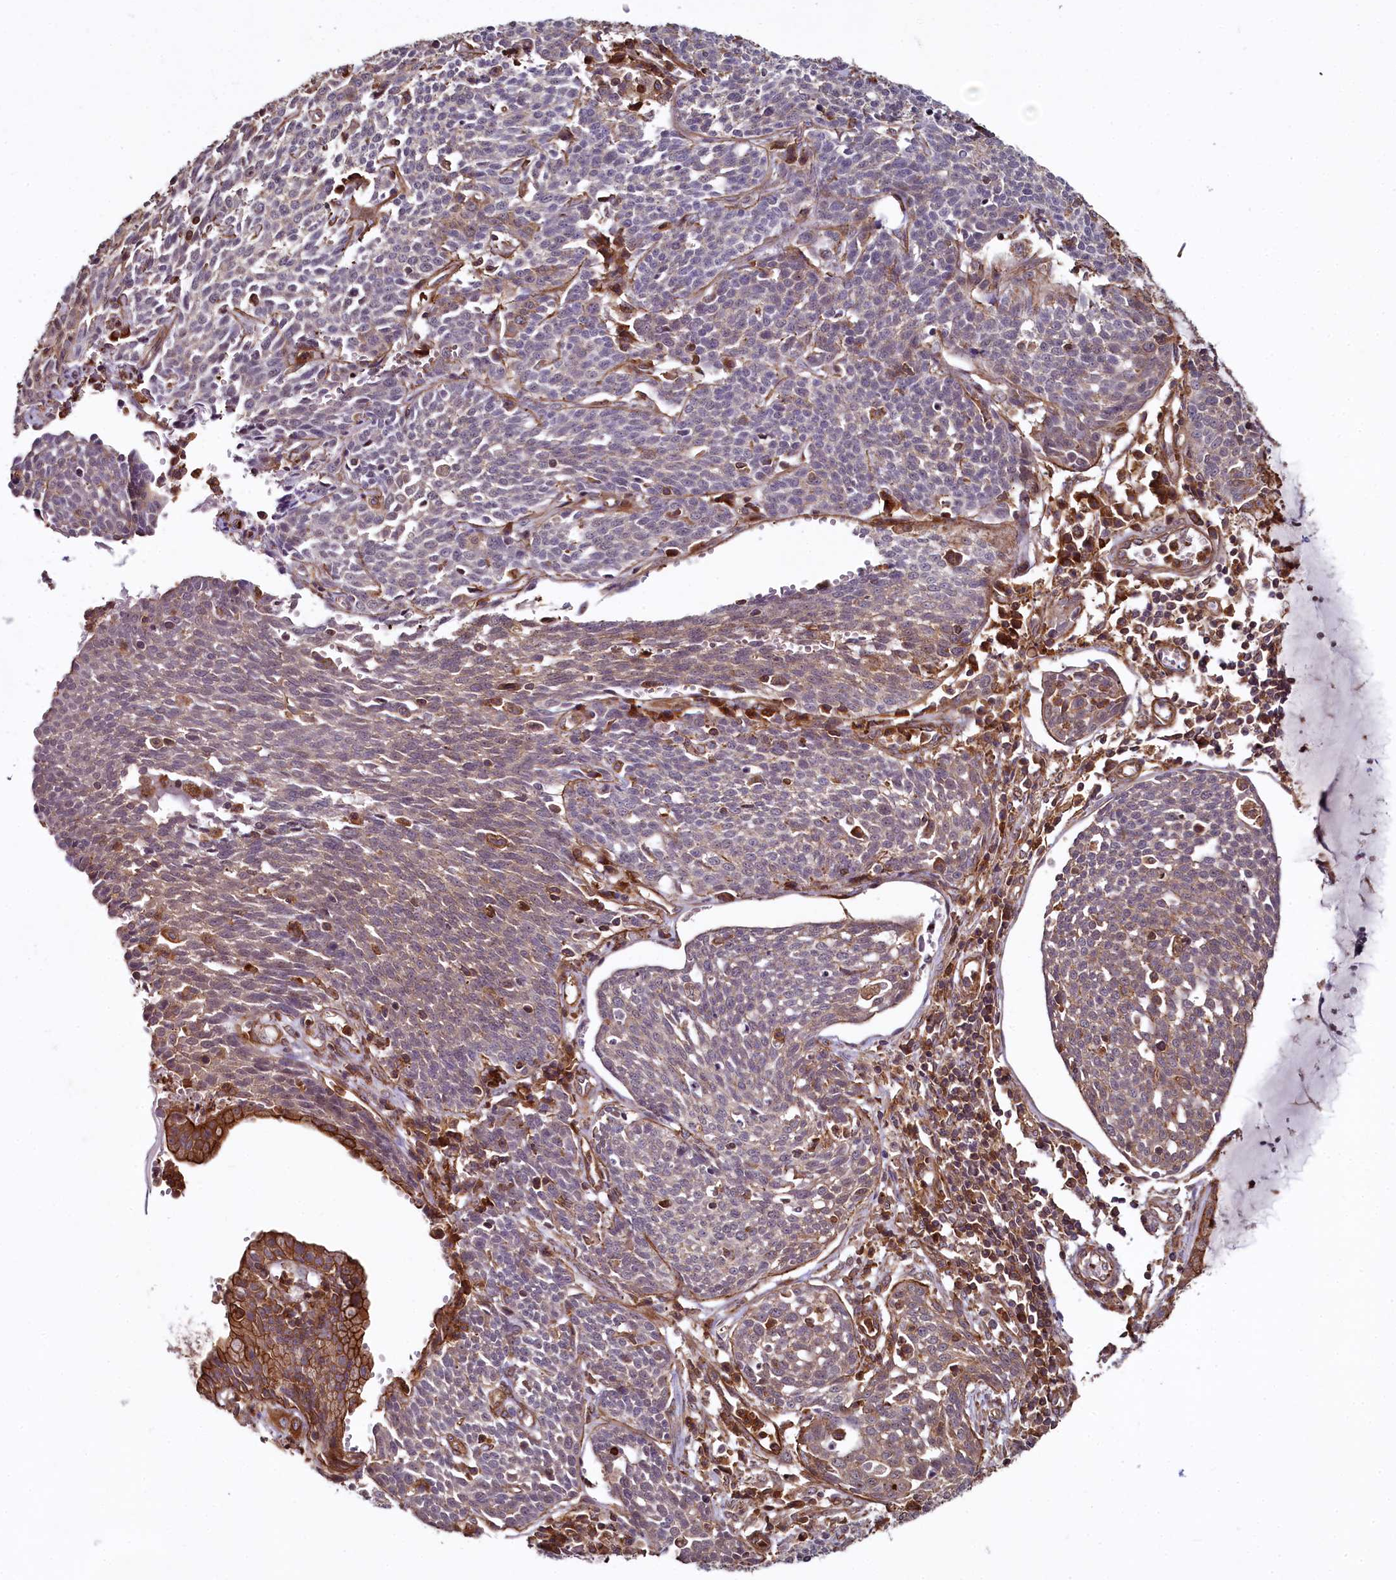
{"staining": {"intensity": "strong", "quantity": "25%-75%", "location": "cytoplasmic/membranous"}, "tissue": "cervical cancer", "cell_type": "Tumor cells", "image_type": "cancer", "snomed": [{"axis": "morphology", "description": "Squamous cell carcinoma, NOS"}, {"axis": "topography", "description": "Cervix"}], "caption": "Immunohistochemical staining of human cervical squamous cell carcinoma exhibits strong cytoplasmic/membranous protein positivity in about 25%-75% of tumor cells.", "gene": "SVIP", "patient": {"sex": "female", "age": 34}}